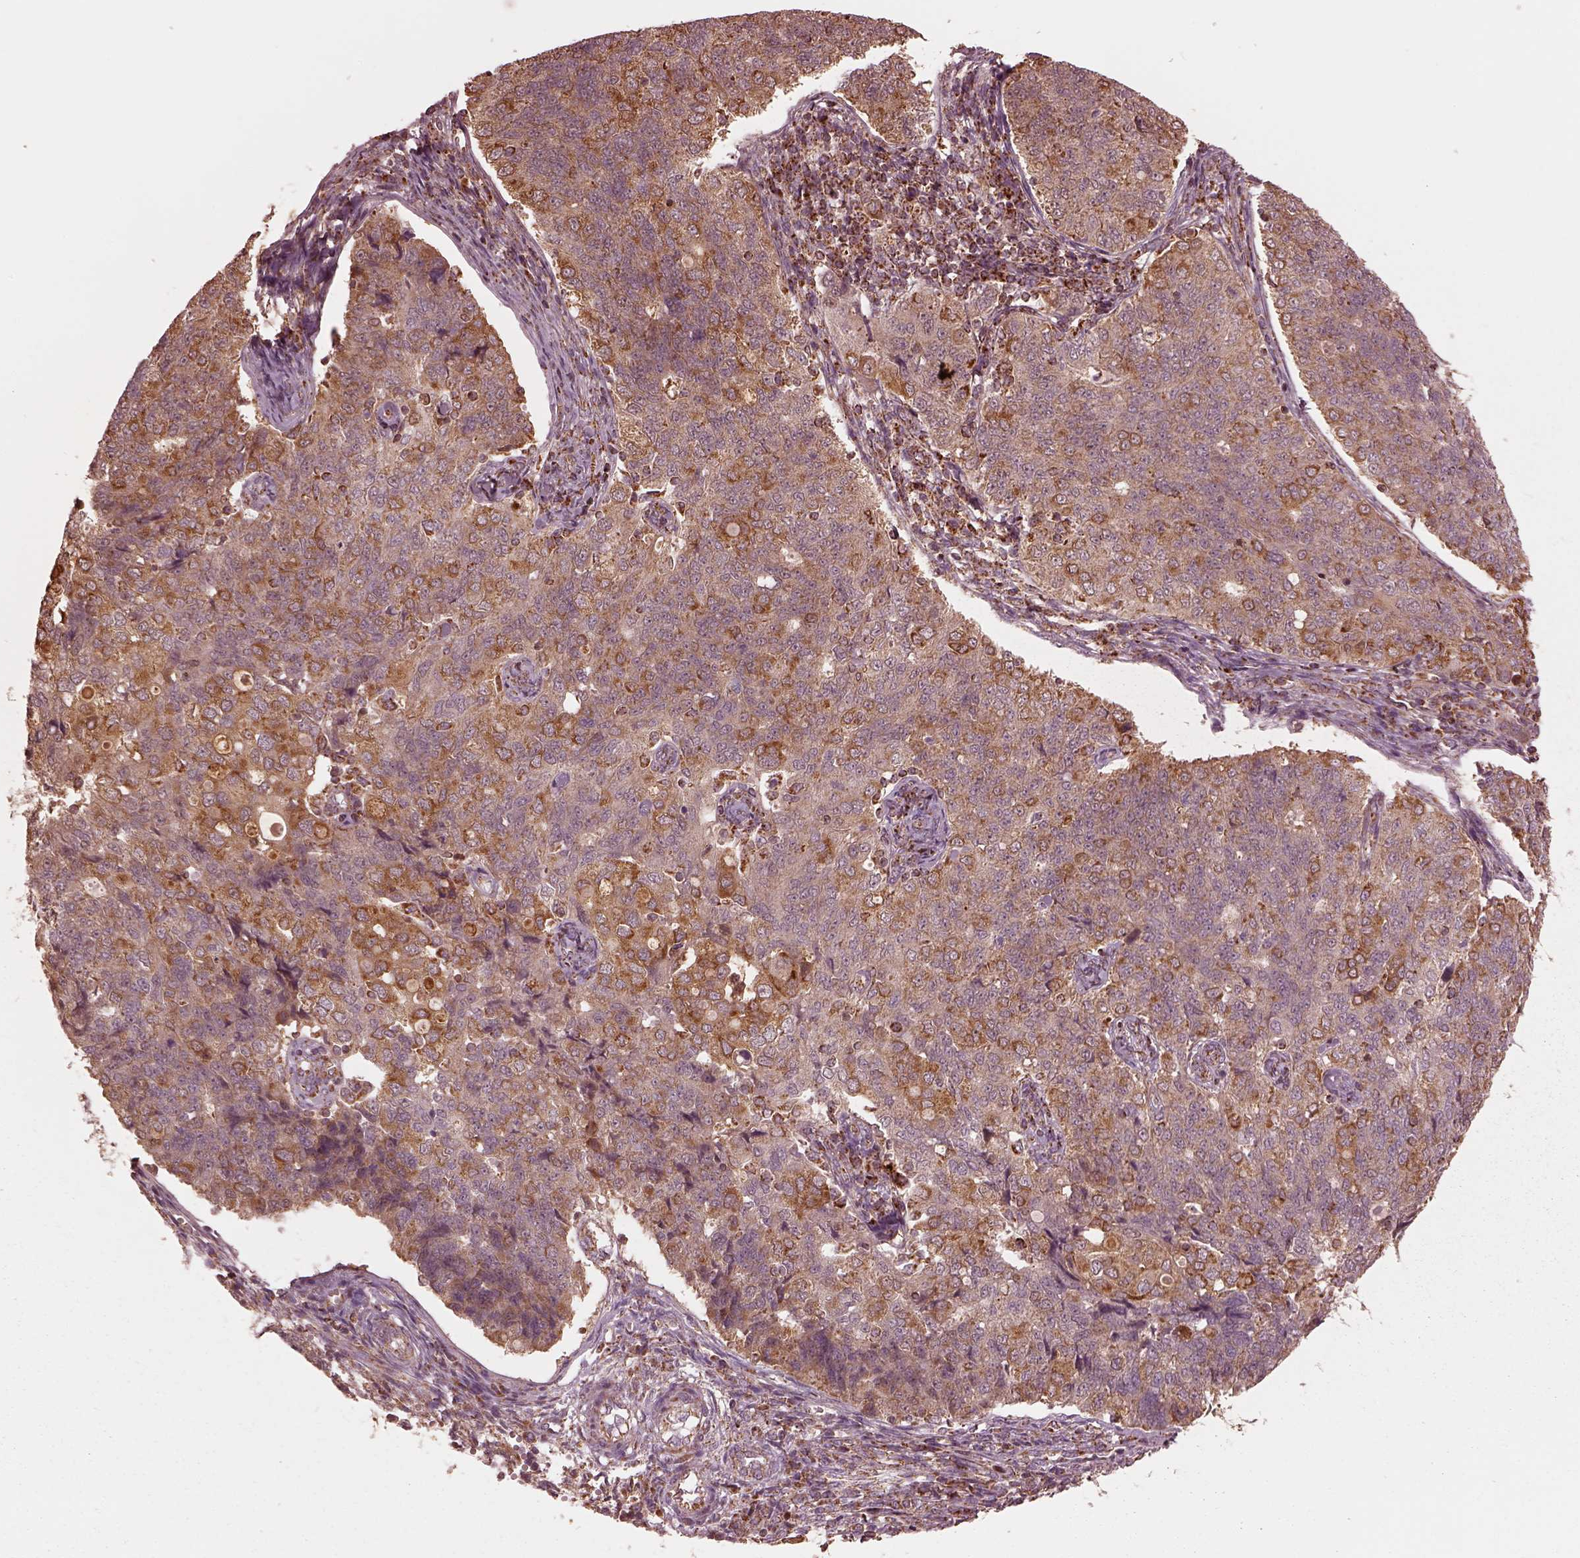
{"staining": {"intensity": "moderate", "quantity": "25%-75%", "location": "cytoplasmic/membranous"}, "tissue": "endometrial cancer", "cell_type": "Tumor cells", "image_type": "cancer", "snomed": [{"axis": "morphology", "description": "Adenocarcinoma, NOS"}, {"axis": "topography", "description": "Endometrium"}], "caption": "There is medium levels of moderate cytoplasmic/membranous staining in tumor cells of endometrial cancer (adenocarcinoma), as demonstrated by immunohistochemical staining (brown color).", "gene": "NDUFB10", "patient": {"sex": "female", "age": 43}}